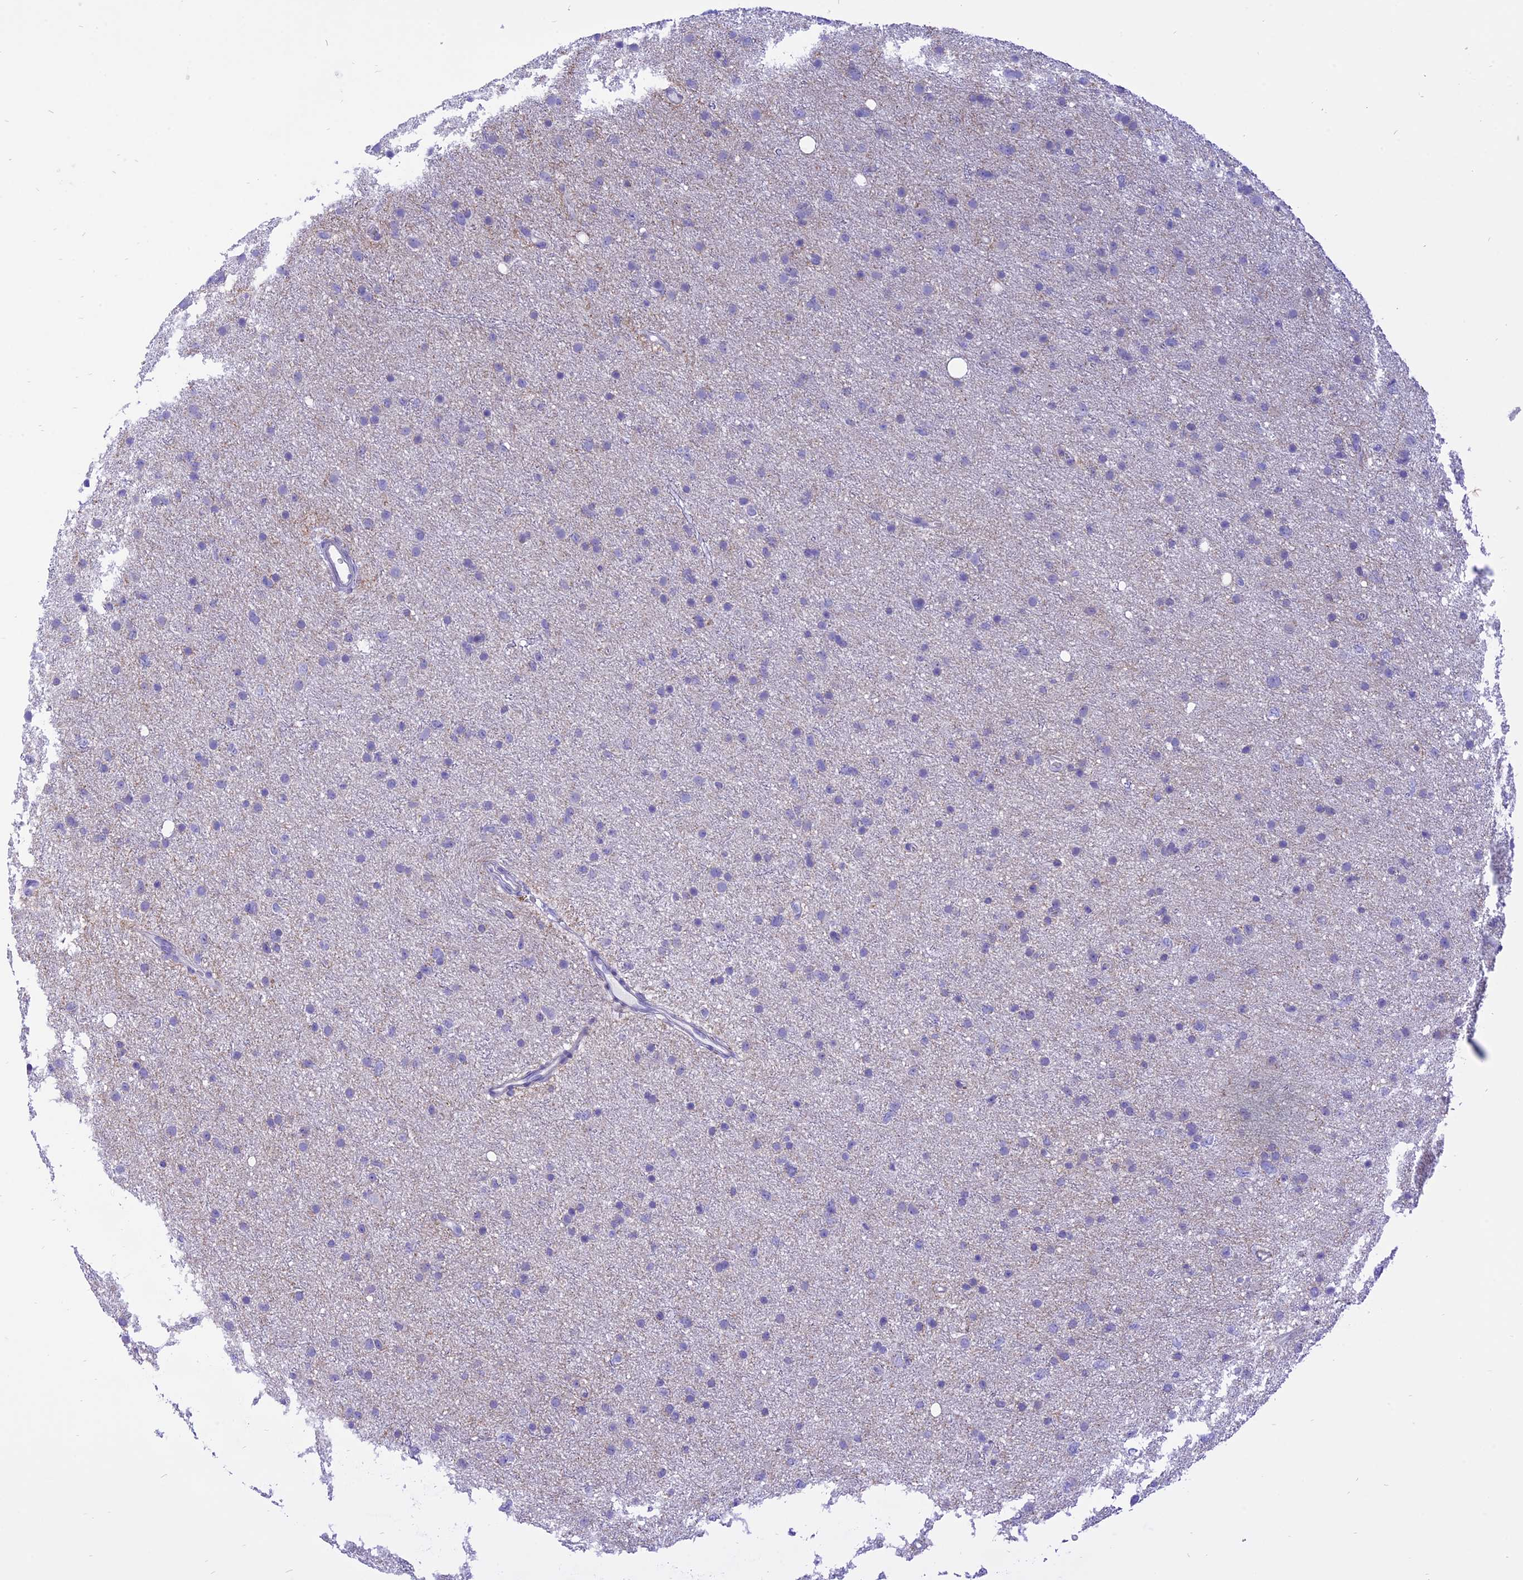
{"staining": {"intensity": "negative", "quantity": "none", "location": "none"}, "tissue": "glioma", "cell_type": "Tumor cells", "image_type": "cancer", "snomed": [{"axis": "morphology", "description": "Glioma, malignant, Low grade"}, {"axis": "topography", "description": "Cerebral cortex"}], "caption": "A high-resolution histopathology image shows immunohistochemistry staining of low-grade glioma (malignant), which reveals no significant expression in tumor cells.", "gene": "ARMCX6", "patient": {"sex": "female", "age": 39}}